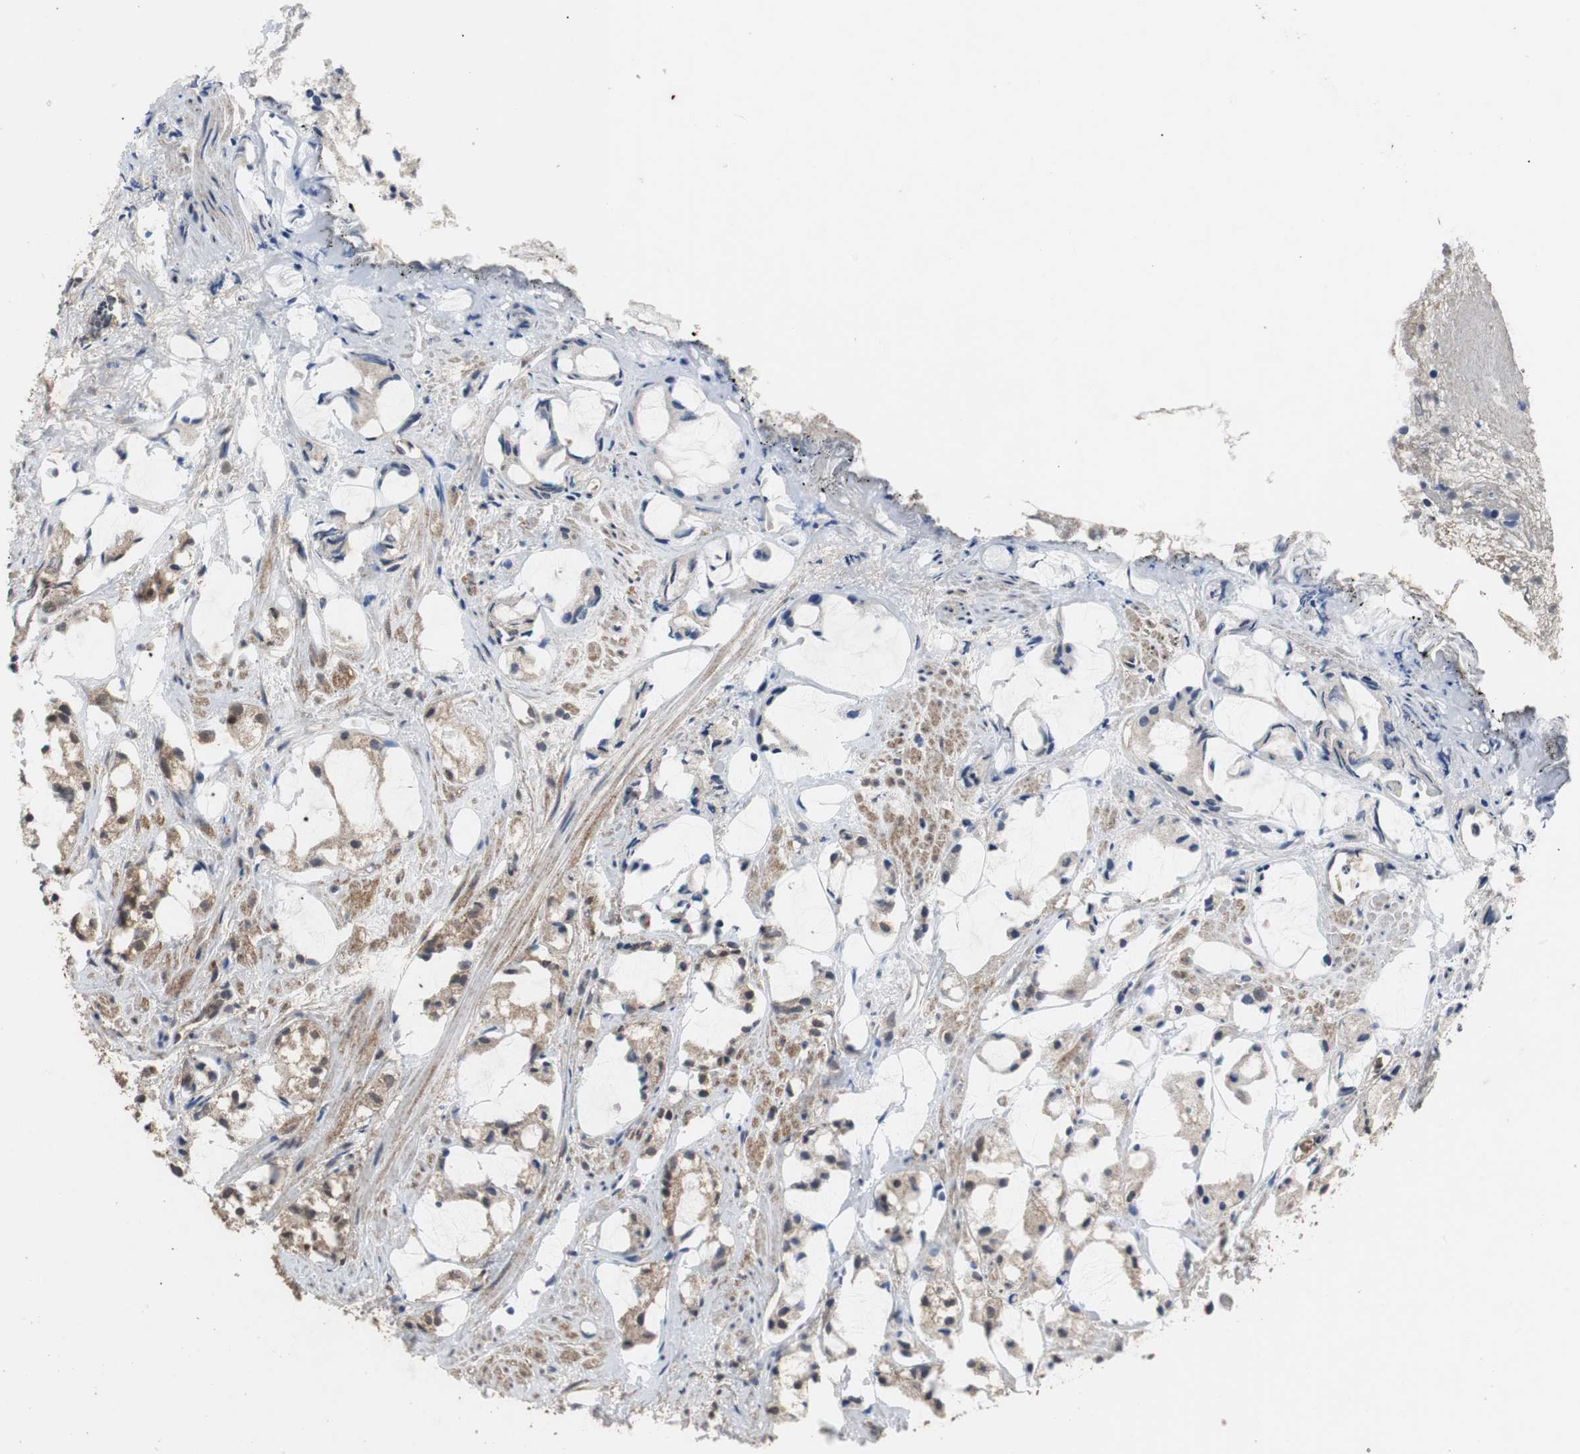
{"staining": {"intensity": "weak", "quantity": "25%-75%", "location": "cytoplasmic/membranous"}, "tissue": "prostate cancer", "cell_type": "Tumor cells", "image_type": "cancer", "snomed": [{"axis": "morphology", "description": "Adenocarcinoma, High grade"}, {"axis": "topography", "description": "Prostate"}], "caption": "The image displays a brown stain indicating the presence of a protein in the cytoplasmic/membranous of tumor cells in prostate adenocarcinoma (high-grade).", "gene": "VBP1", "patient": {"sex": "male", "age": 85}}